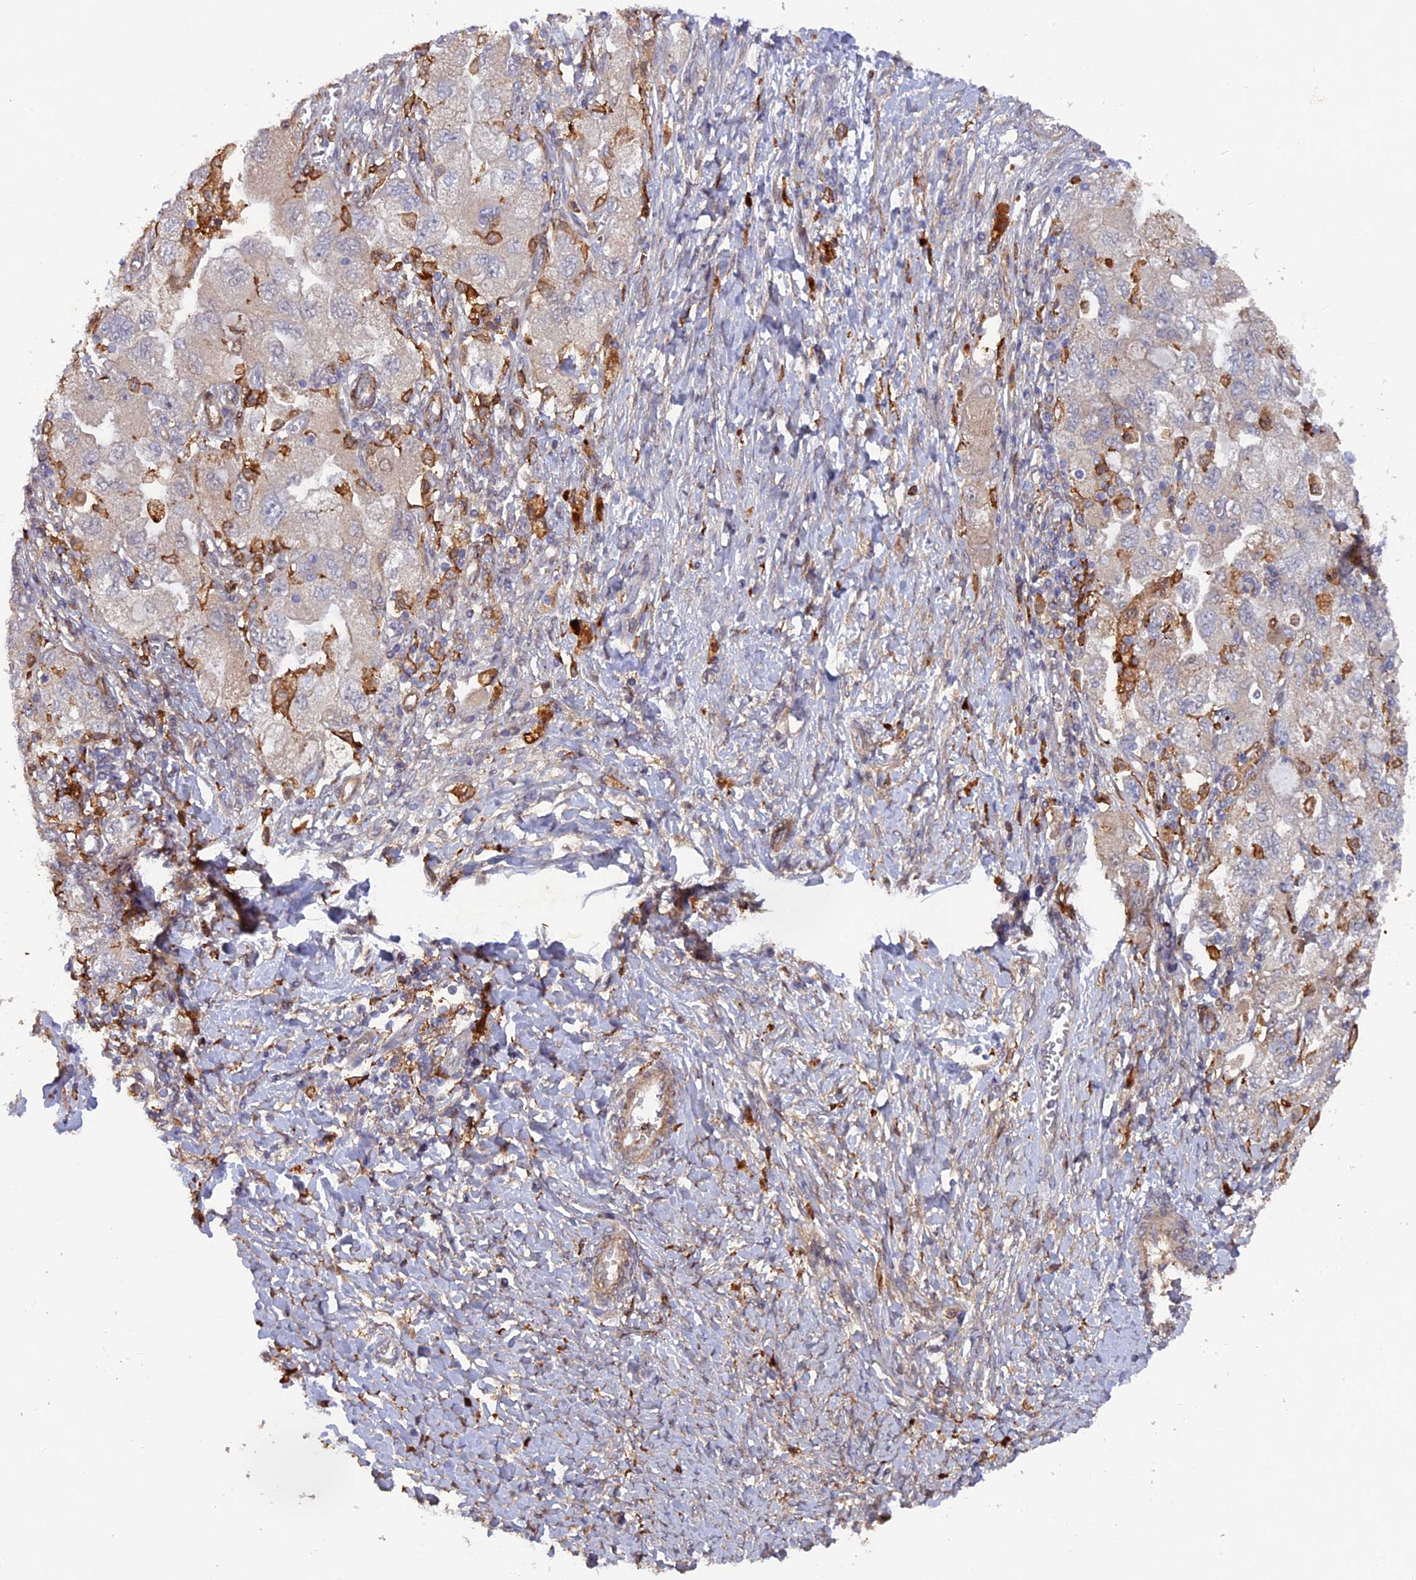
{"staining": {"intensity": "negative", "quantity": "none", "location": "none"}, "tissue": "ovarian cancer", "cell_type": "Tumor cells", "image_type": "cancer", "snomed": [{"axis": "morphology", "description": "Carcinoma, NOS"}, {"axis": "morphology", "description": "Cystadenocarcinoma, serous, NOS"}, {"axis": "topography", "description": "Ovary"}], "caption": "High magnification brightfield microscopy of ovarian carcinoma stained with DAB (brown) and counterstained with hematoxylin (blue): tumor cells show no significant positivity.", "gene": "FERMT1", "patient": {"sex": "female", "age": 69}}